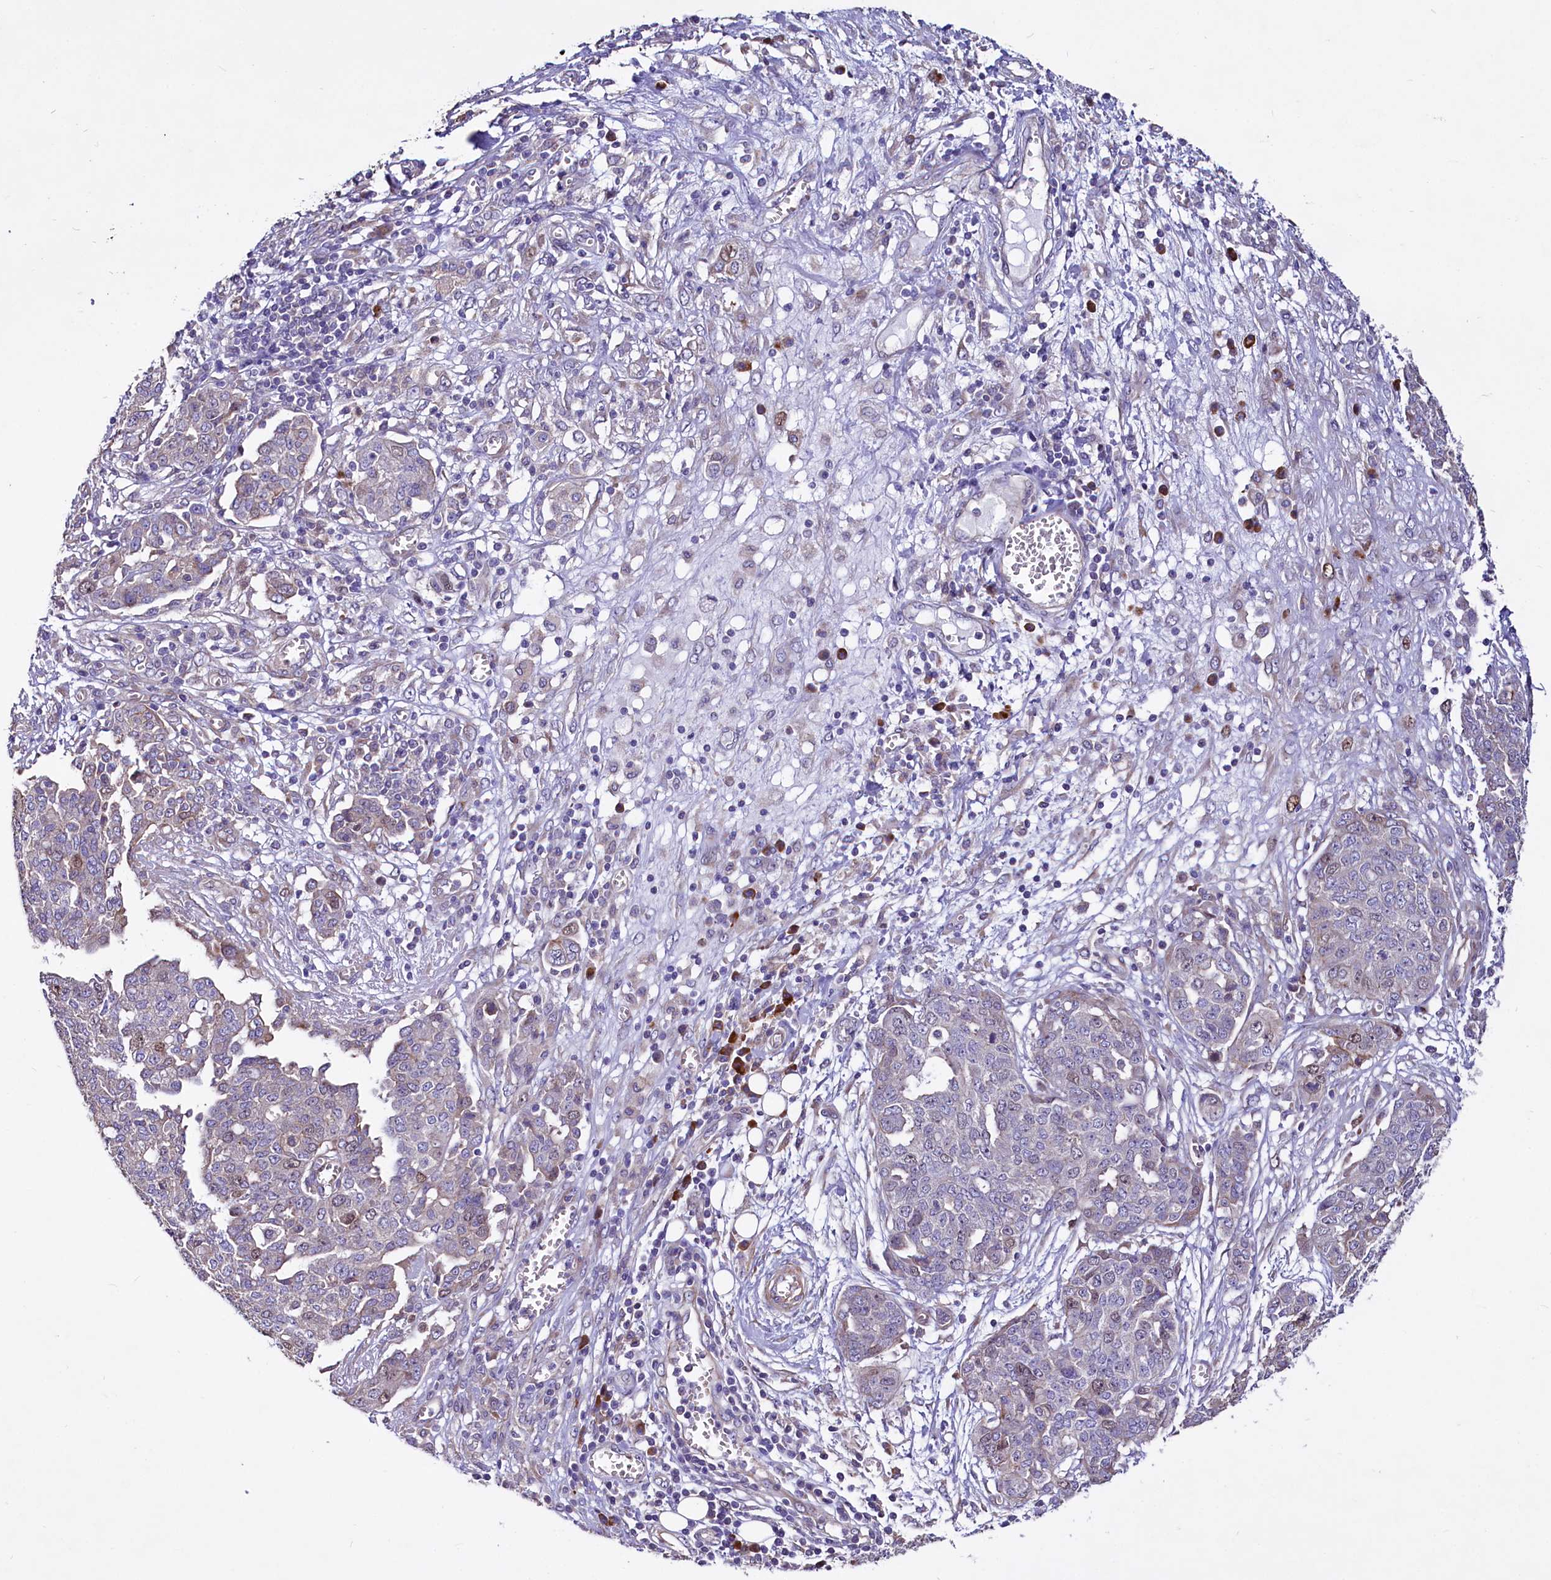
{"staining": {"intensity": "weak", "quantity": "<25%", "location": "cytoplasmic/membranous"}, "tissue": "ovarian cancer", "cell_type": "Tumor cells", "image_type": "cancer", "snomed": [{"axis": "morphology", "description": "Cystadenocarcinoma, serous, NOS"}, {"axis": "topography", "description": "Soft tissue"}, {"axis": "topography", "description": "Ovary"}], "caption": "A histopathology image of ovarian cancer (serous cystadenocarcinoma) stained for a protein demonstrates no brown staining in tumor cells.", "gene": "WNT8A", "patient": {"sex": "female", "age": 57}}